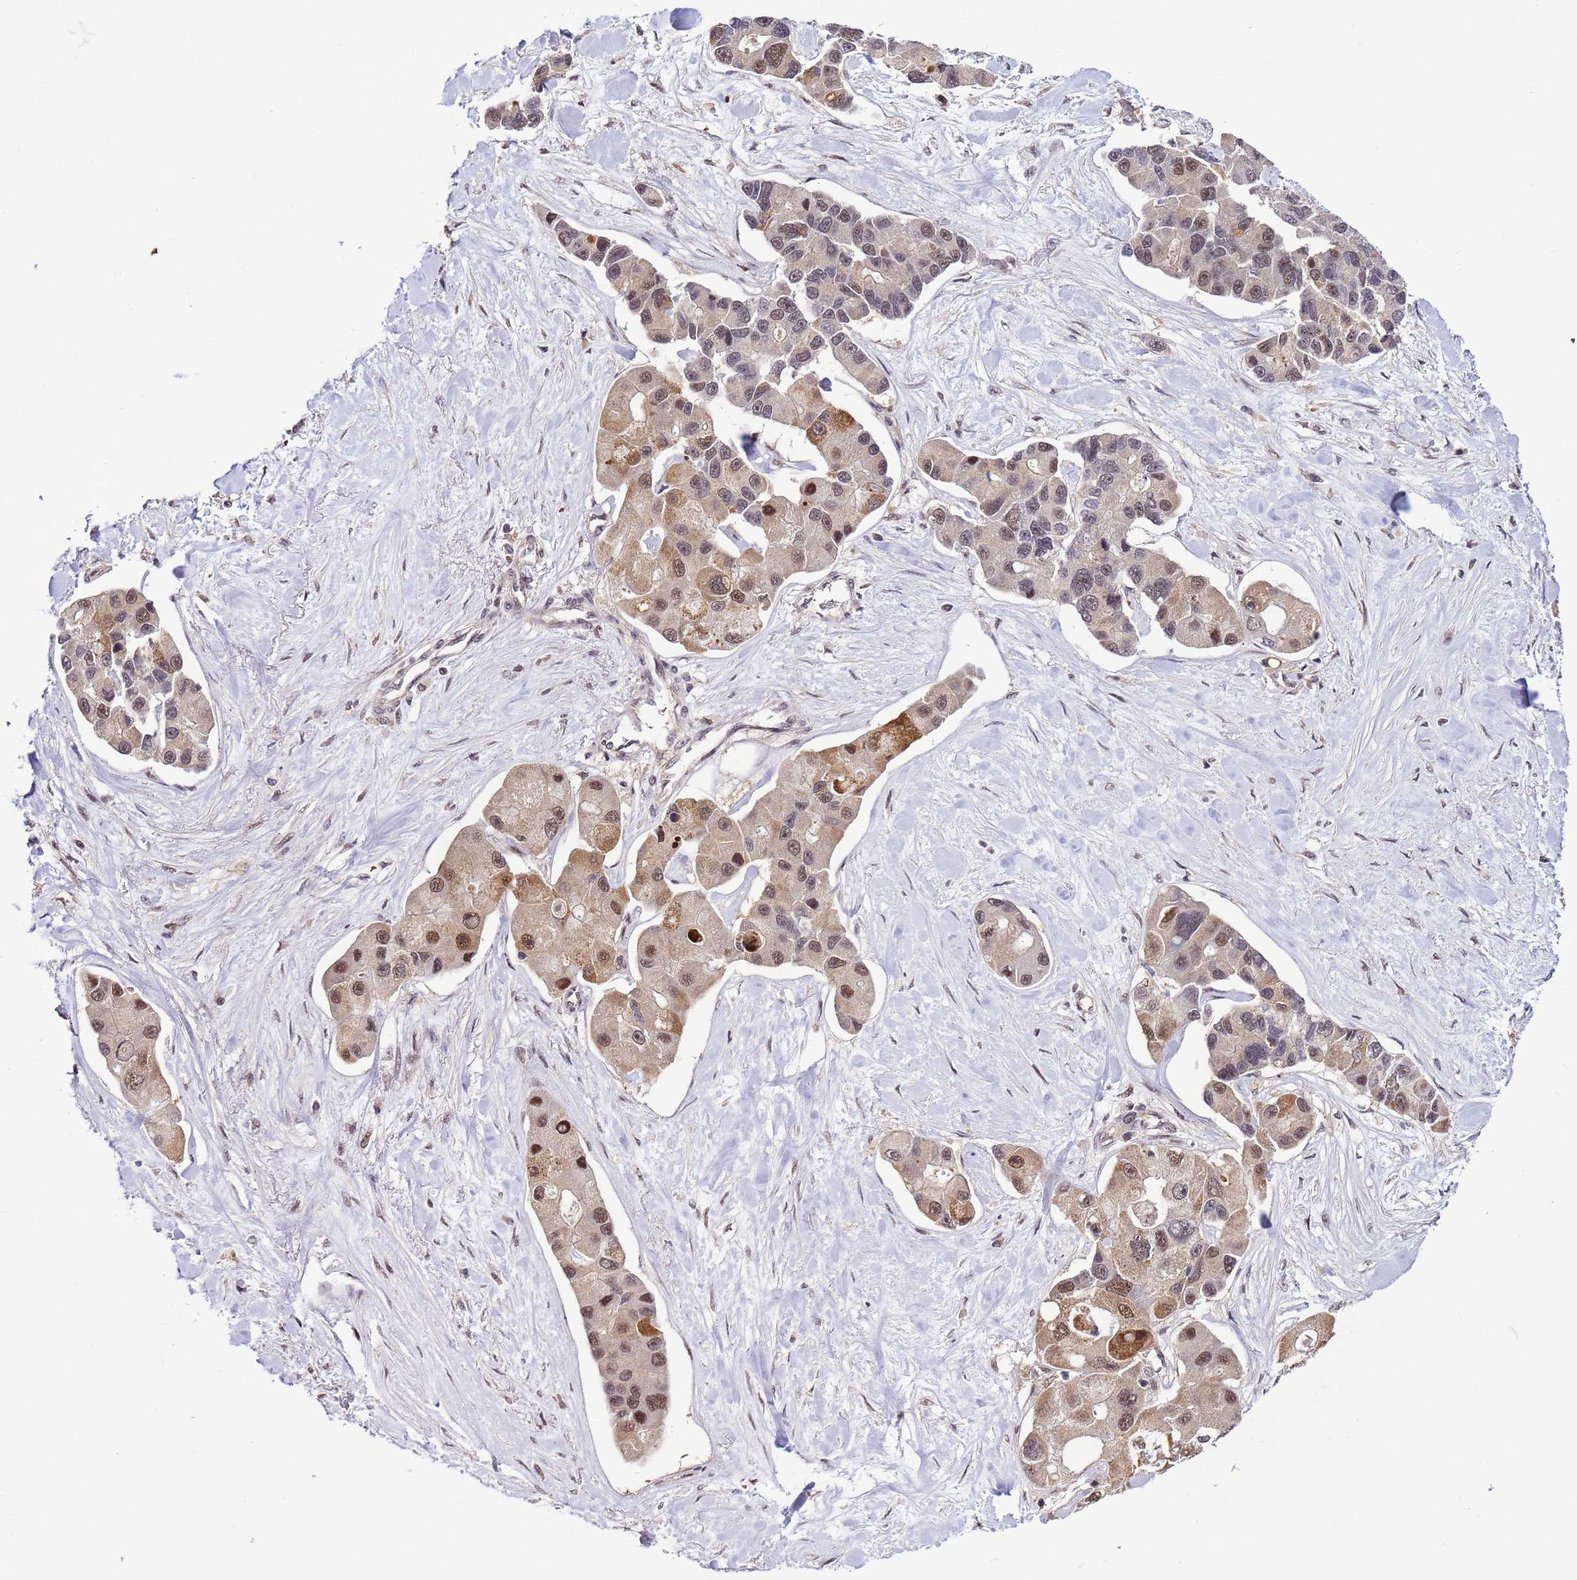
{"staining": {"intensity": "moderate", "quantity": "25%-75%", "location": "cytoplasmic/membranous,nuclear"}, "tissue": "lung cancer", "cell_type": "Tumor cells", "image_type": "cancer", "snomed": [{"axis": "morphology", "description": "Adenocarcinoma, NOS"}, {"axis": "topography", "description": "Lung"}], "caption": "There is medium levels of moderate cytoplasmic/membranous and nuclear positivity in tumor cells of lung cancer, as demonstrated by immunohistochemical staining (brown color).", "gene": "GEN1", "patient": {"sex": "female", "age": 54}}